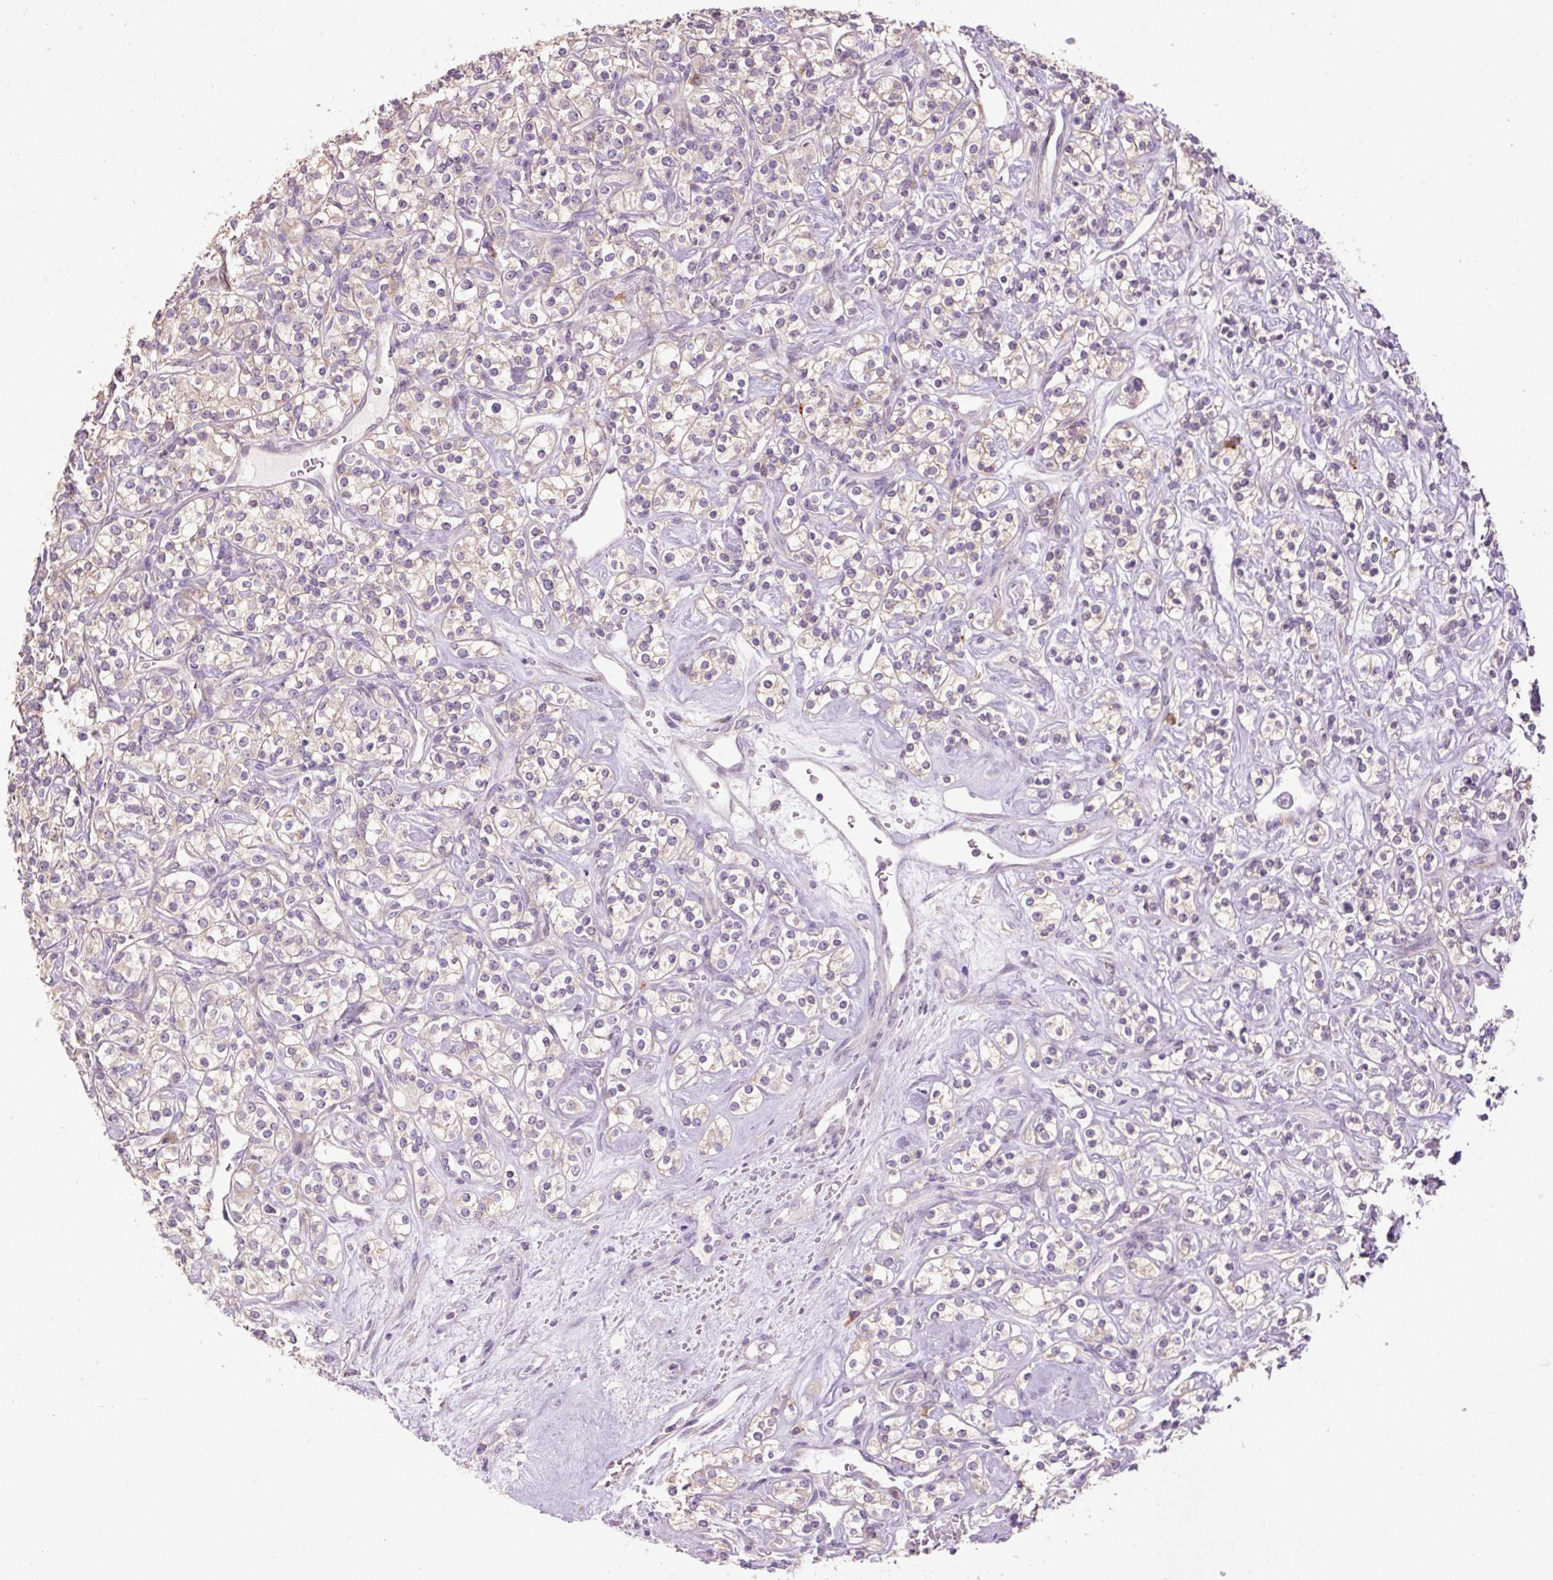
{"staining": {"intensity": "weak", "quantity": "<25%", "location": "cytoplasmic/membranous"}, "tissue": "renal cancer", "cell_type": "Tumor cells", "image_type": "cancer", "snomed": [{"axis": "morphology", "description": "Adenocarcinoma, NOS"}, {"axis": "topography", "description": "Kidney"}], "caption": "Immunohistochemistry (IHC) micrograph of renal cancer stained for a protein (brown), which exhibits no expression in tumor cells.", "gene": "HAX1", "patient": {"sex": "male", "age": 77}}